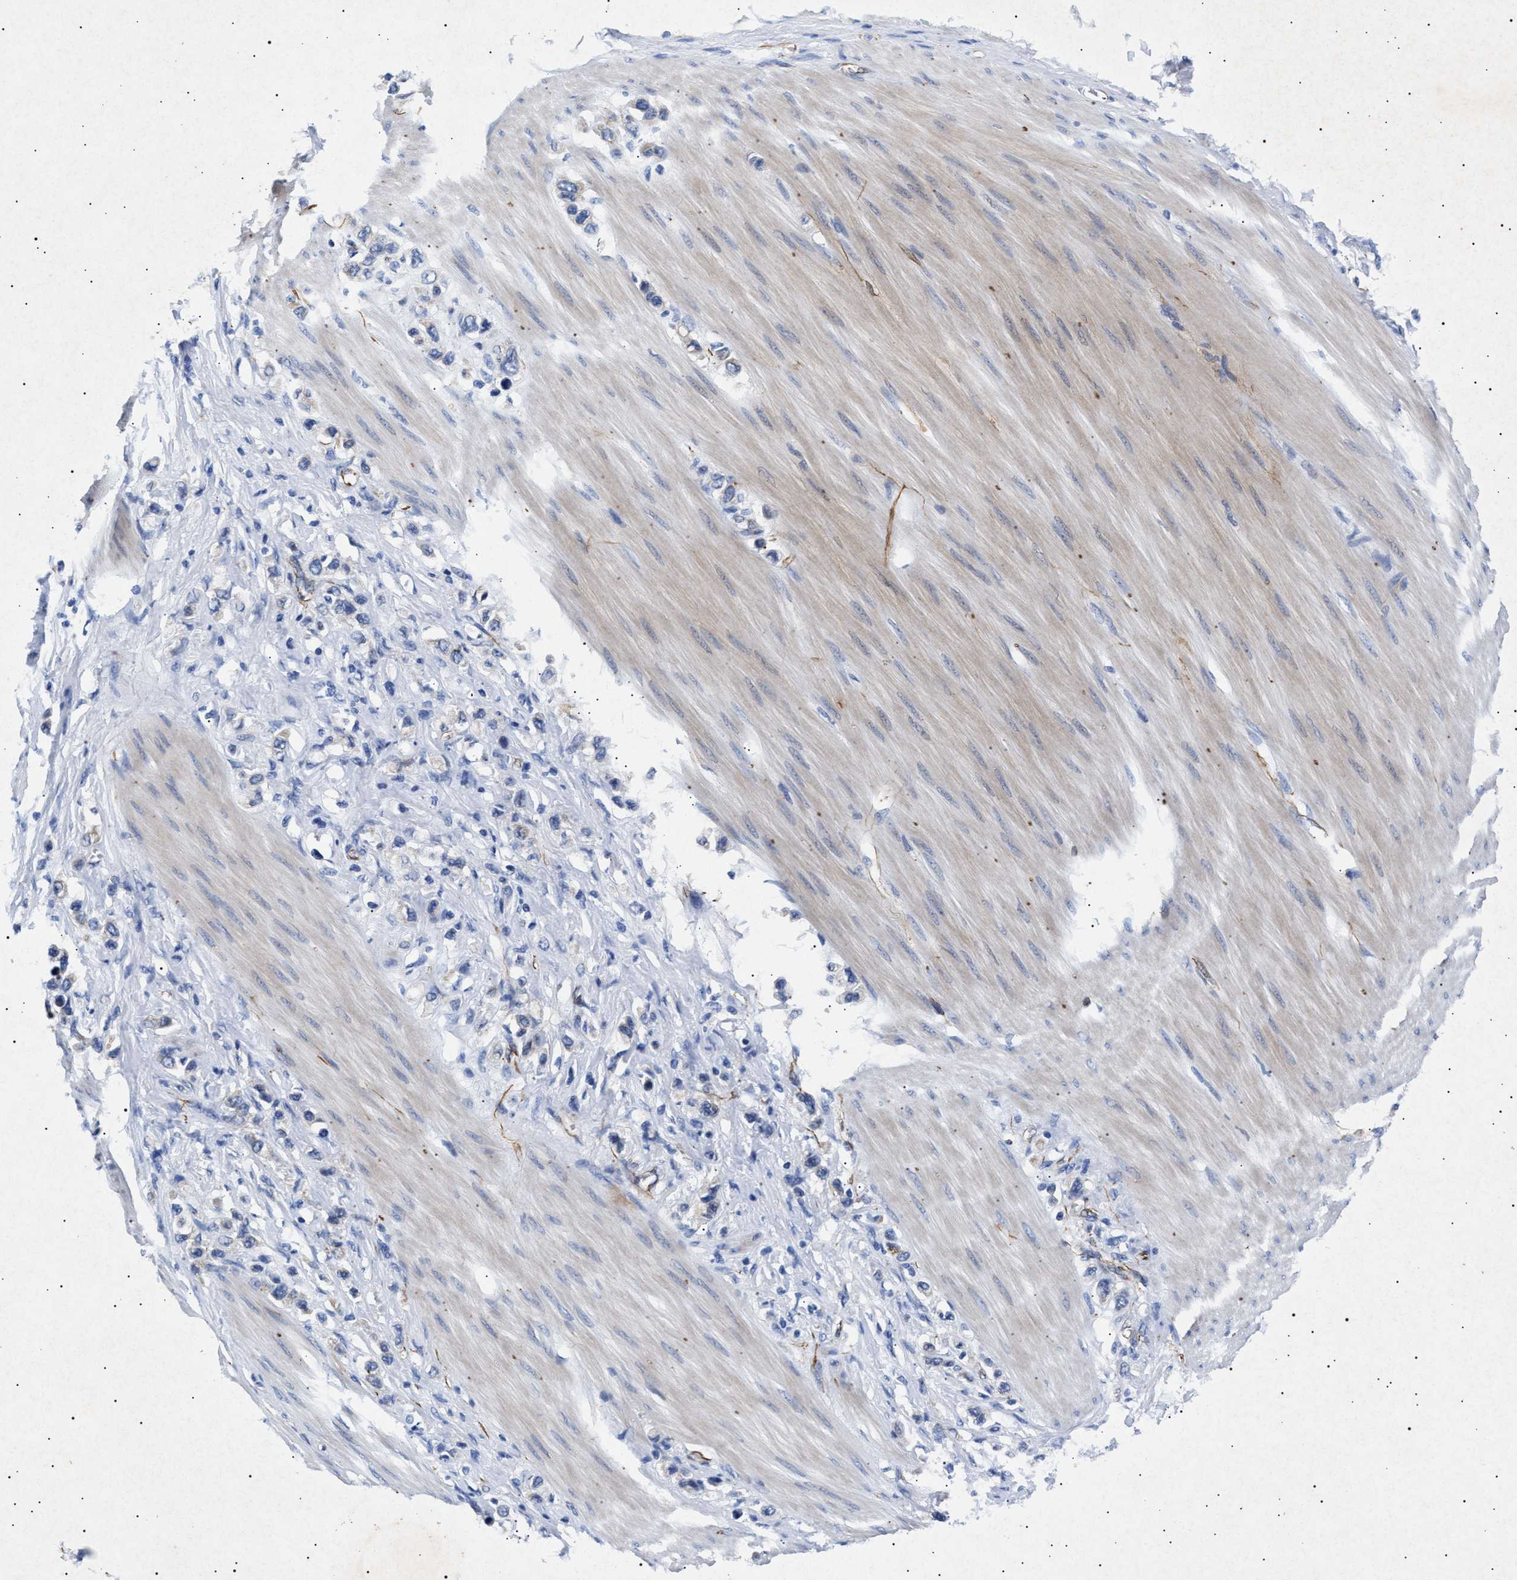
{"staining": {"intensity": "negative", "quantity": "none", "location": "none"}, "tissue": "stomach cancer", "cell_type": "Tumor cells", "image_type": "cancer", "snomed": [{"axis": "morphology", "description": "Adenocarcinoma, NOS"}, {"axis": "topography", "description": "Stomach"}], "caption": "This is a histopathology image of IHC staining of stomach cancer, which shows no staining in tumor cells. (DAB immunohistochemistry, high magnification).", "gene": "OLFML2A", "patient": {"sex": "female", "age": 65}}